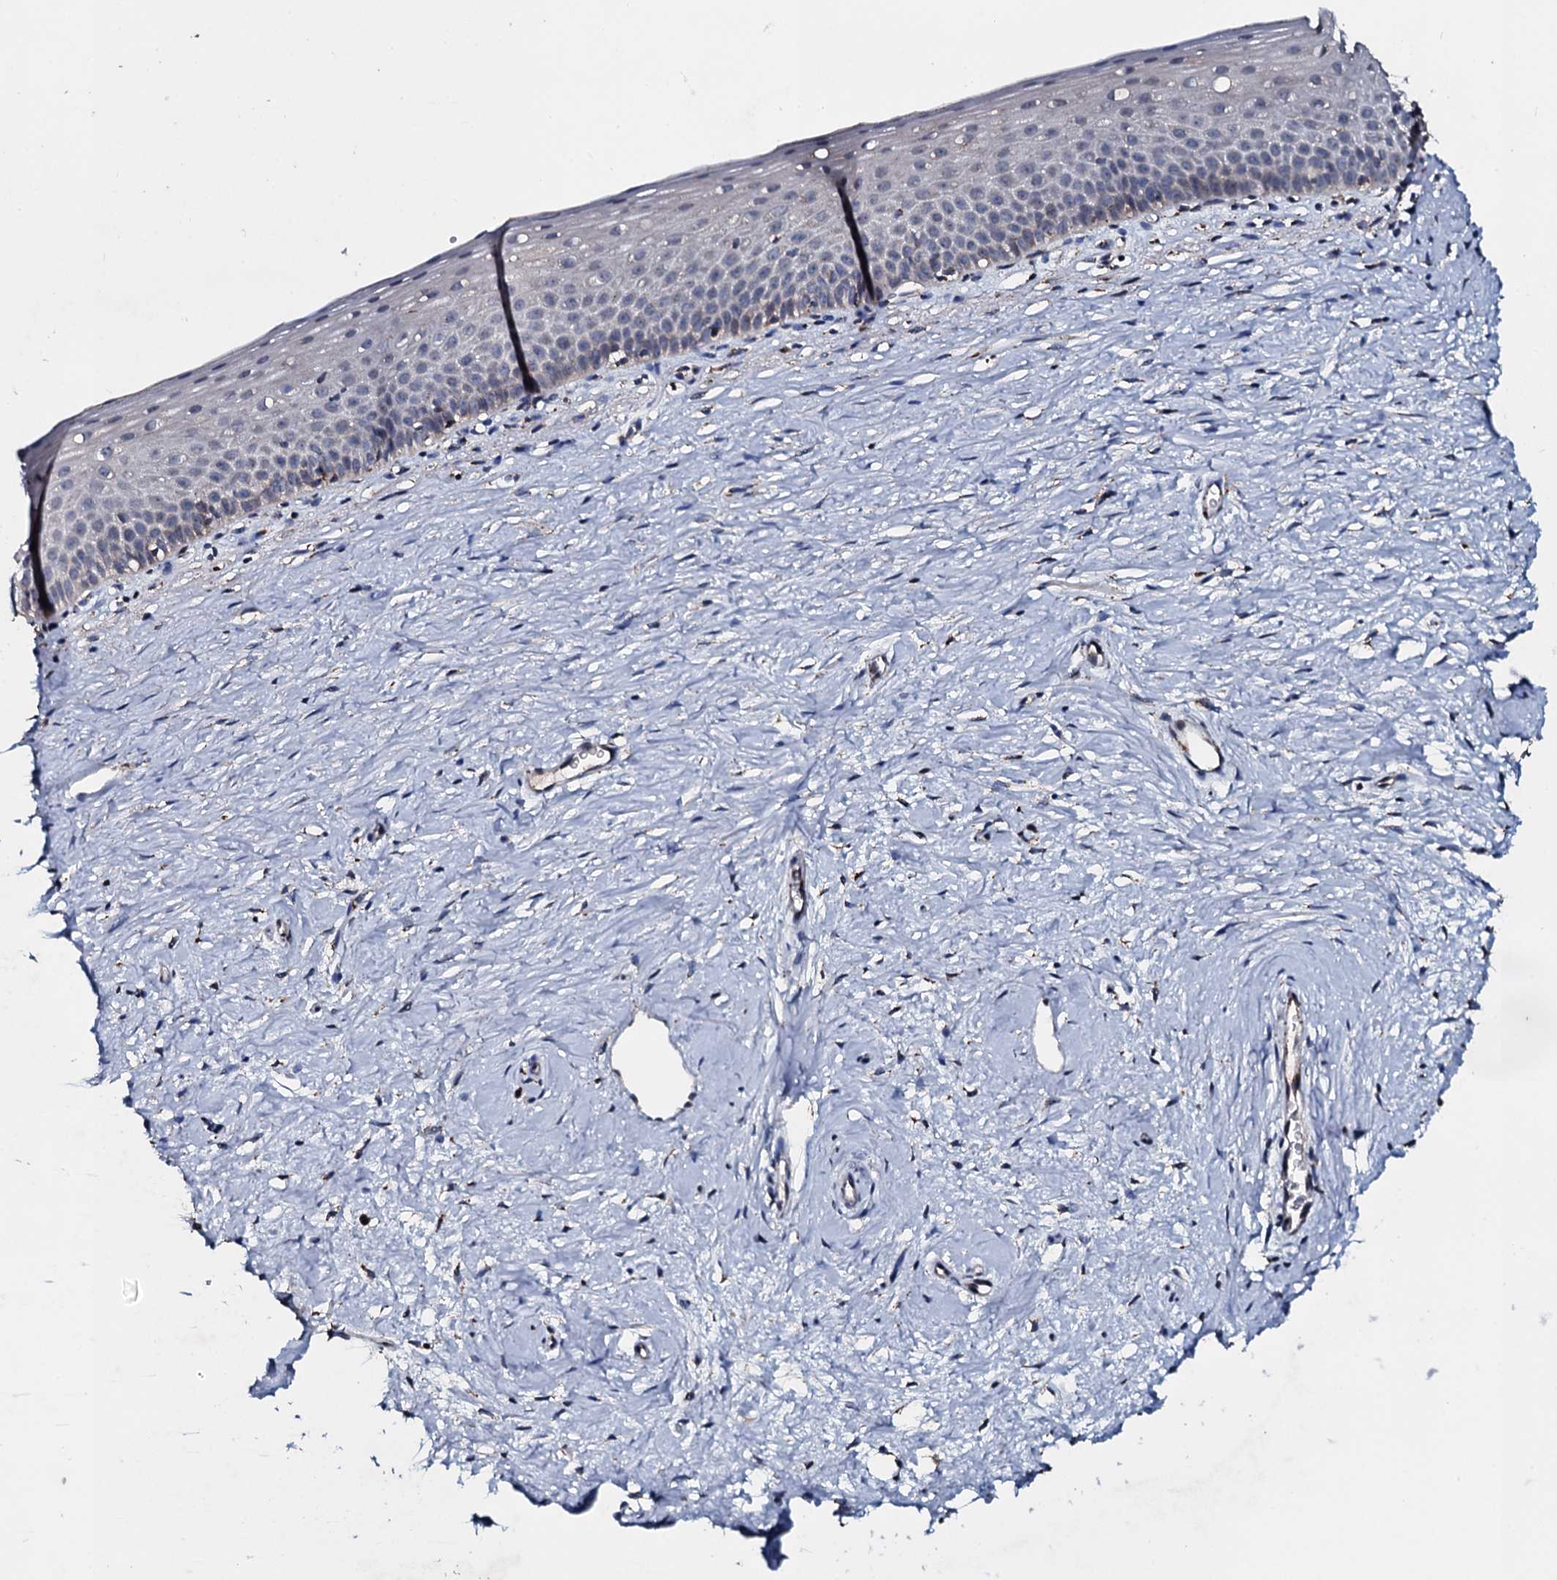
{"staining": {"intensity": "moderate", "quantity": ">75%", "location": "cytoplasmic/membranous"}, "tissue": "cervix", "cell_type": "Glandular cells", "image_type": "normal", "snomed": [{"axis": "morphology", "description": "Normal tissue, NOS"}, {"axis": "topography", "description": "Cervix"}], "caption": "The image exhibits staining of benign cervix, revealing moderate cytoplasmic/membranous protein expression (brown color) within glandular cells. The staining was performed using DAB (3,3'-diaminobenzidine) to visualize the protein expression in brown, while the nuclei were stained in blue with hematoxylin (Magnification: 20x).", "gene": "DYNC2I2", "patient": {"sex": "female", "age": 57}}